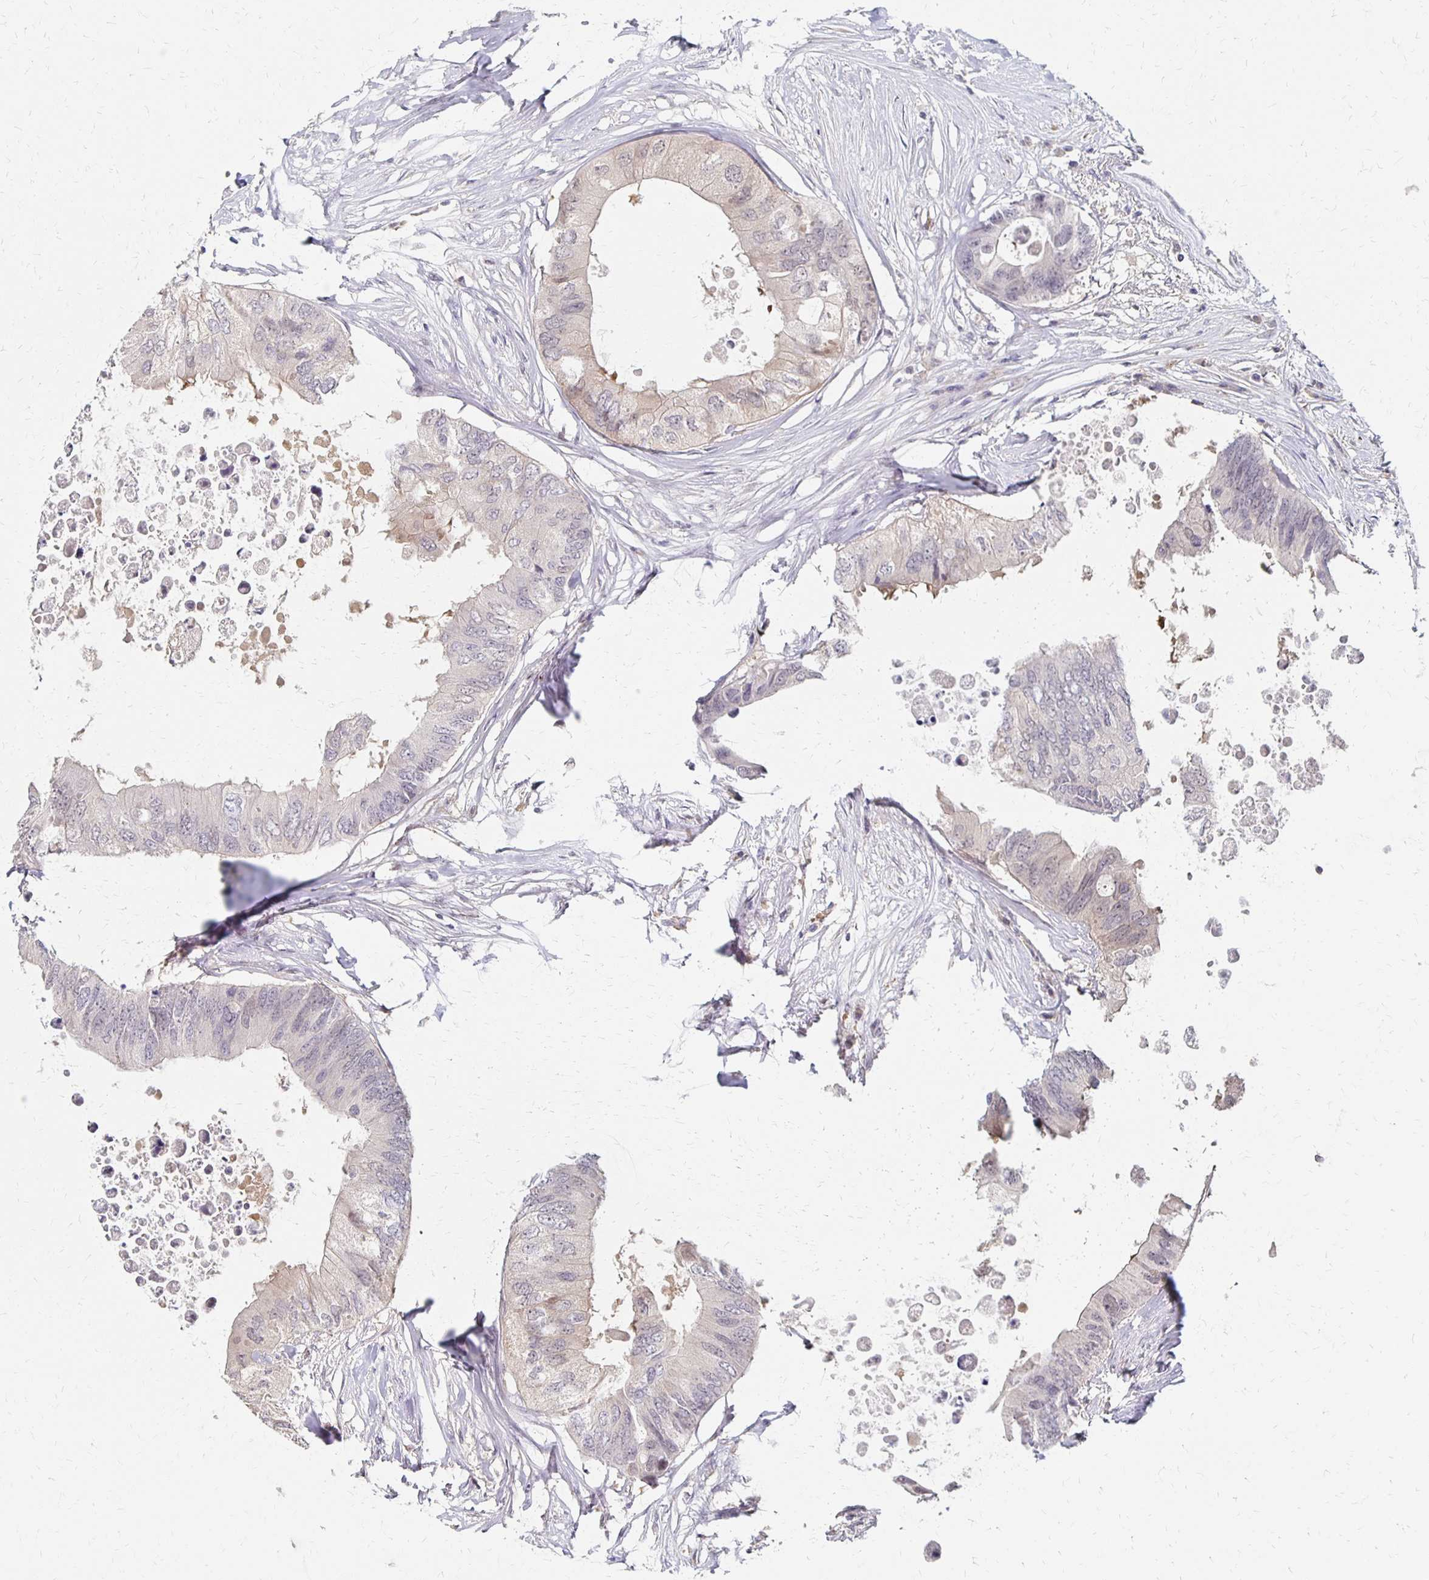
{"staining": {"intensity": "negative", "quantity": "none", "location": "none"}, "tissue": "colorectal cancer", "cell_type": "Tumor cells", "image_type": "cancer", "snomed": [{"axis": "morphology", "description": "Adenocarcinoma, NOS"}, {"axis": "topography", "description": "Colon"}], "caption": "Human colorectal cancer stained for a protein using immunohistochemistry demonstrates no staining in tumor cells.", "gene": "PRKCB", "patient": {"sex": "male", "age": 71}}